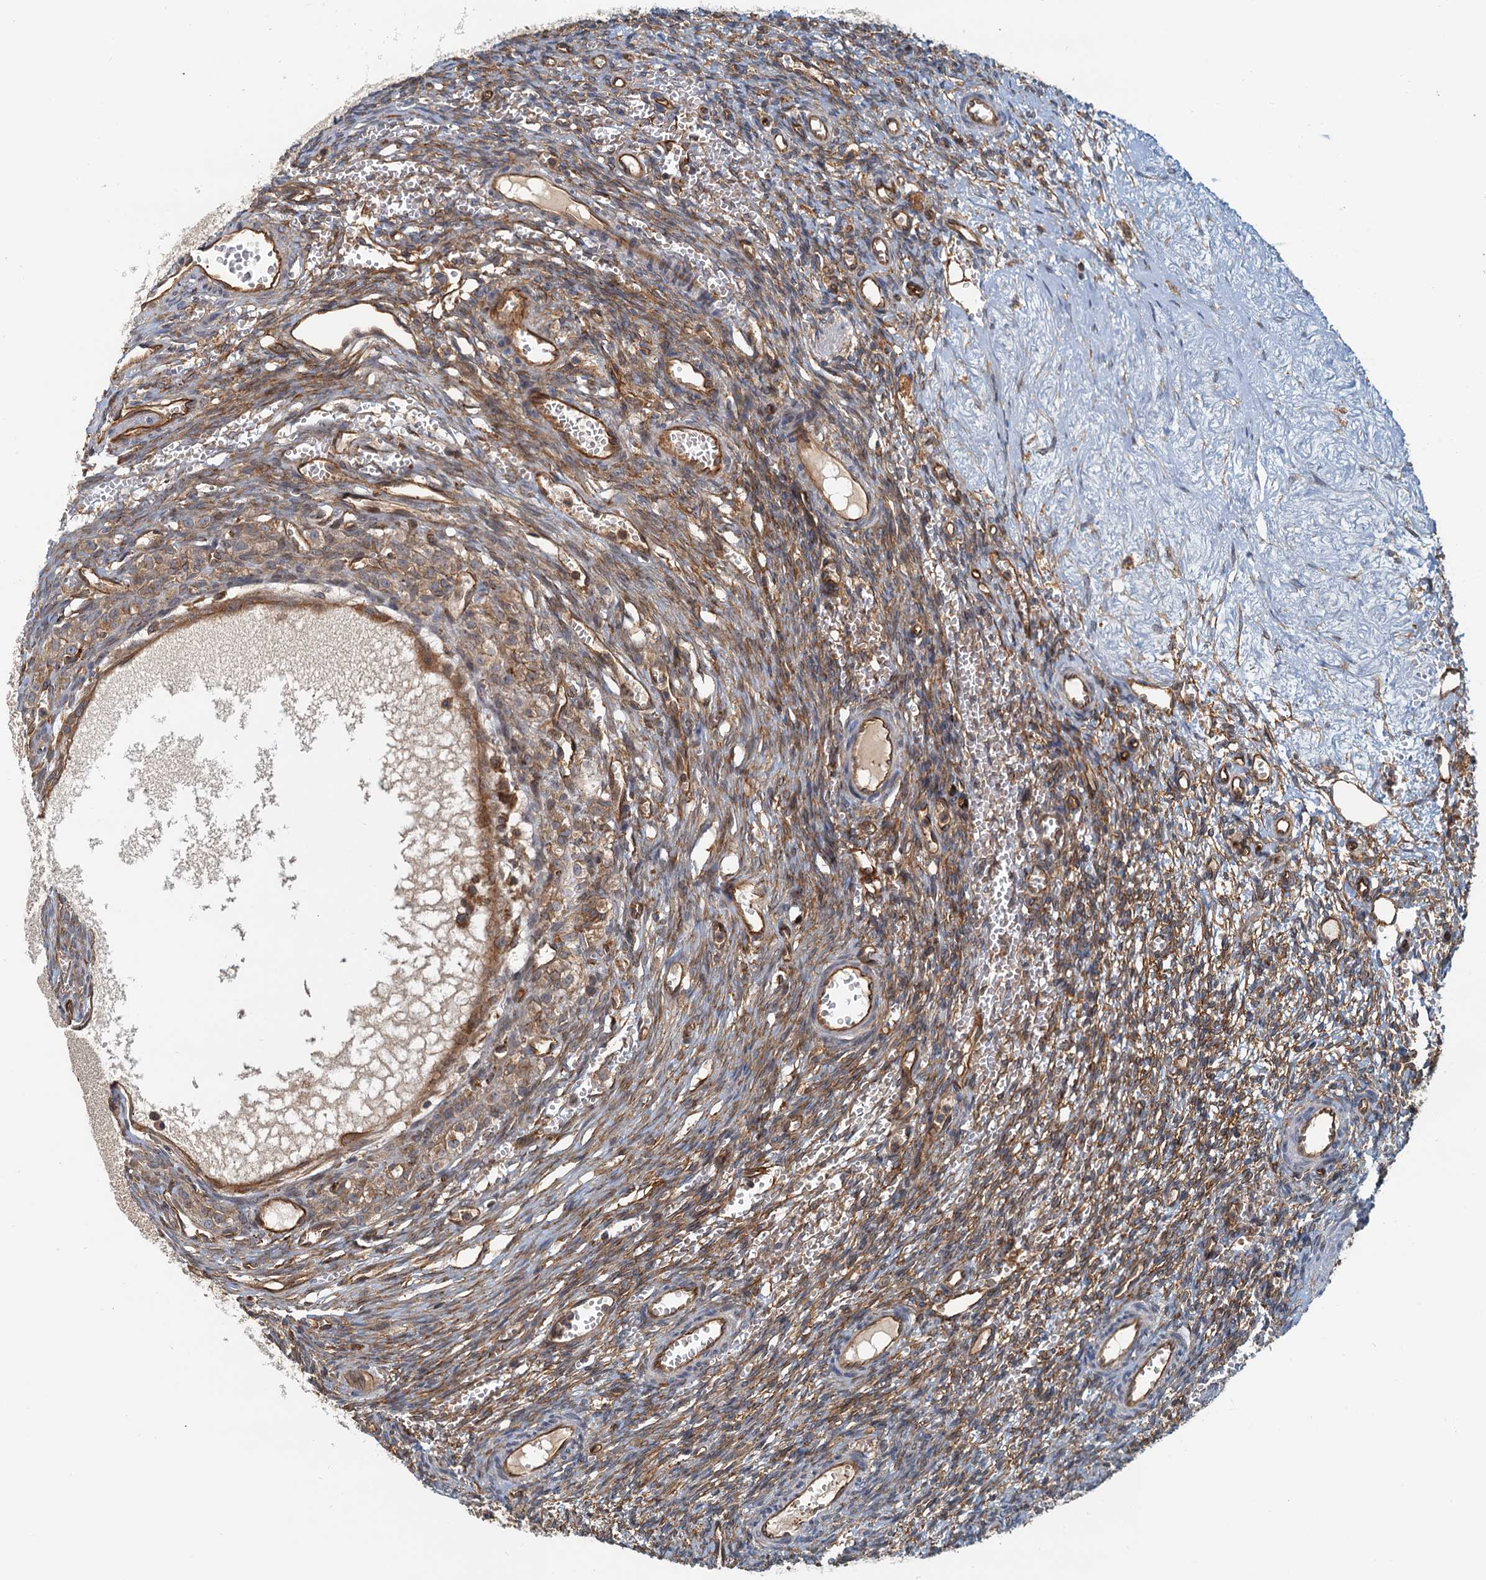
{"staining": {"intensity": "moderate", "quantity": "25%-75%", "location": "cytoplasmic/membranous"}, "tissue": "ovary", "cell_type": "Ovarian stroma cells", "image_type": "normal", "snomed": [{"axis": "morphology", "description": "Normal tissue, NOS"}, {"axis": "topography", "description": "Ovary"}], "caption": "A brown stain highlights moderate cytoplasmic/membranous staining of a protein in ovarian stroma cells of unremarkable human ovary.", "gene": "NIPAL3", "patient": {"sex": "female", "age": 39}}